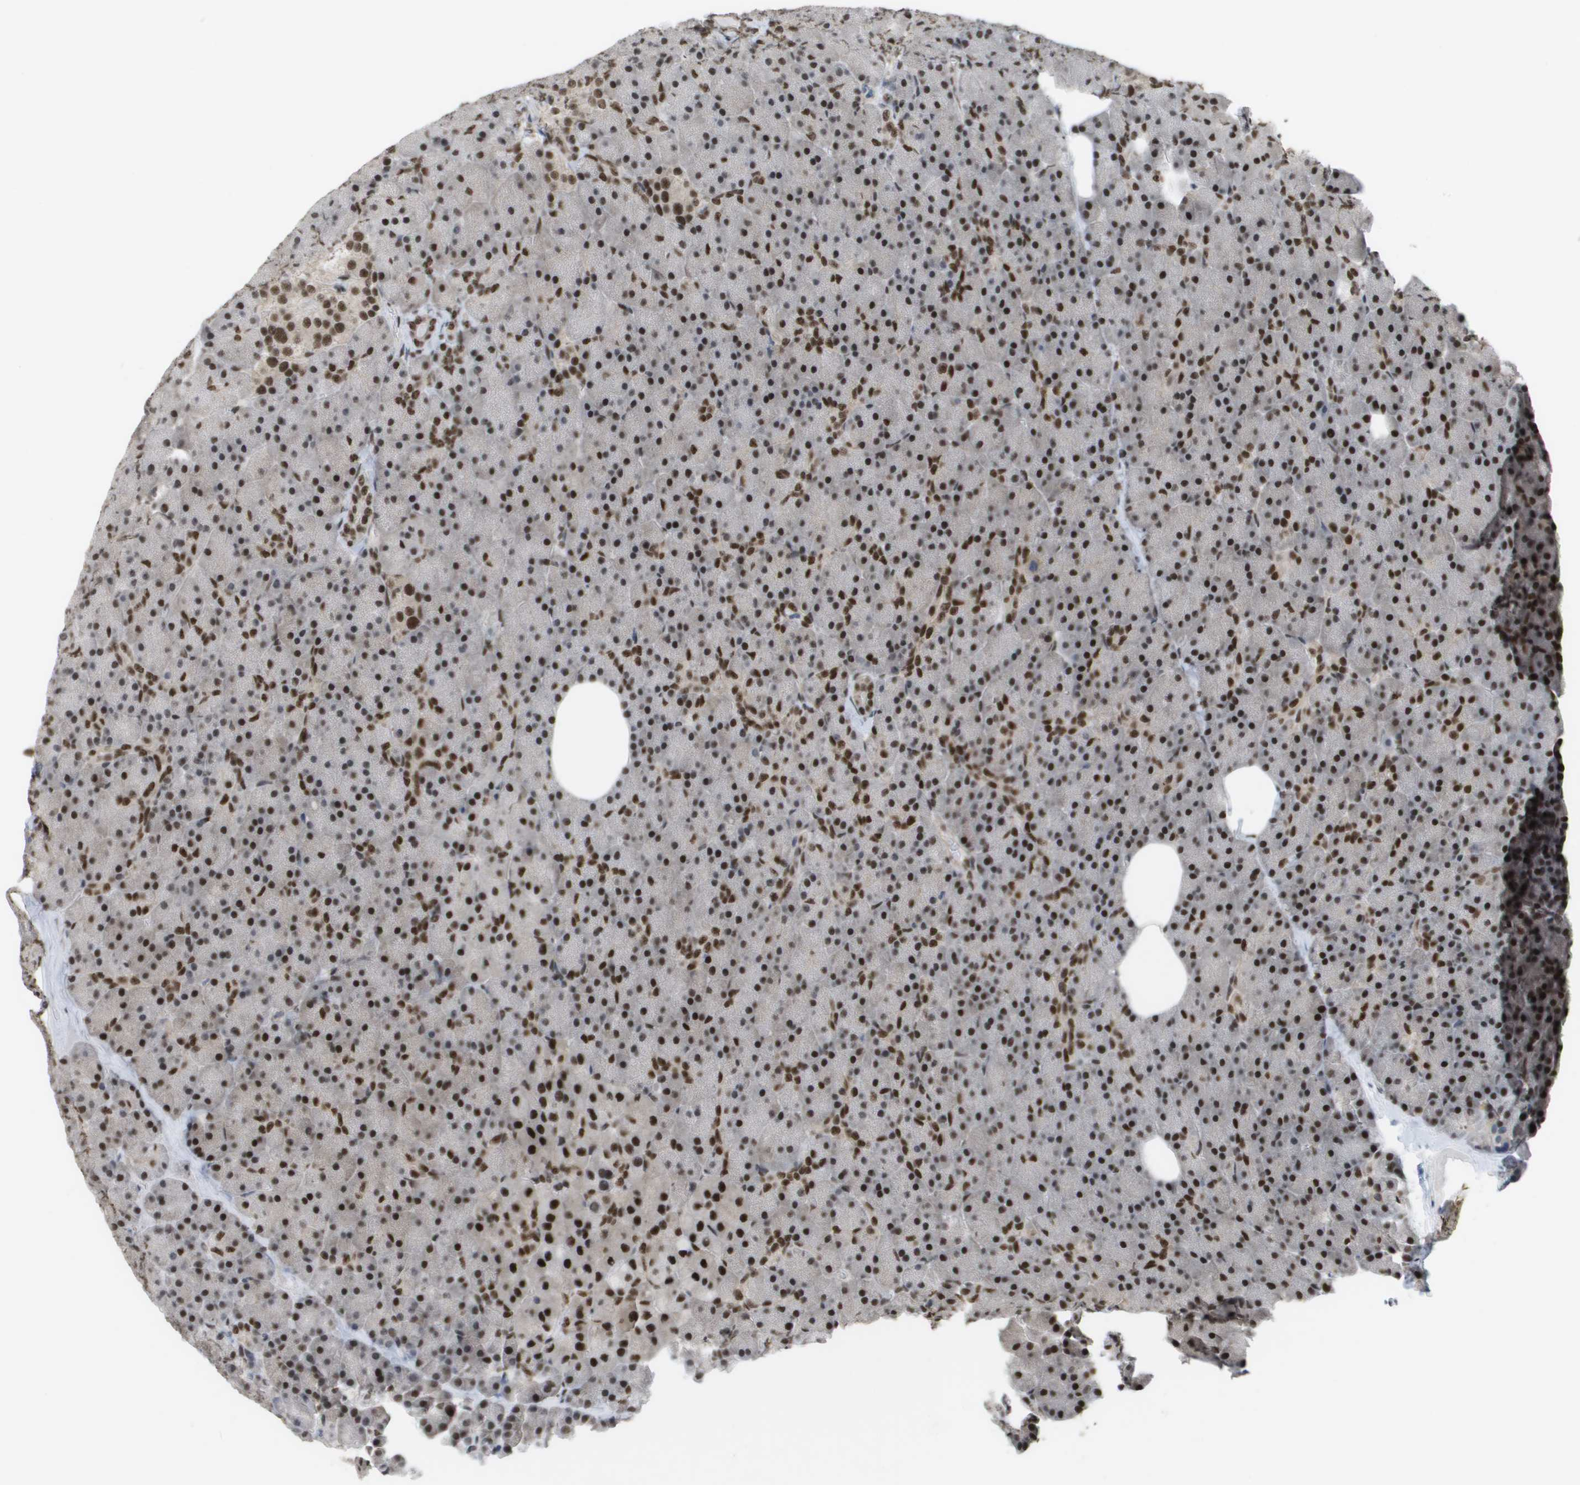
{"staining": {"intensity": "strong", "quantity": ">75%", "location": "nuclear"}, "tissue": "pancreas", "cell_type": "Exocrine glandular cells", "image_type": "normal", "snomed": [{"axis": "morphology", "description": "Normal tissue, NOS"}, {"axis": "topography", "description": "Pancreas"}], "caption": "Immunohistochemical staining of benign human pancreas demonstrates strong nuclear protein positivity in approximately >75% of exocrine glandular cells. (brown staining indicates protein expression, while blue staining denotes nuclei).", "gene": "CDT1", "patient": {"sex": "female", "age": 35}}